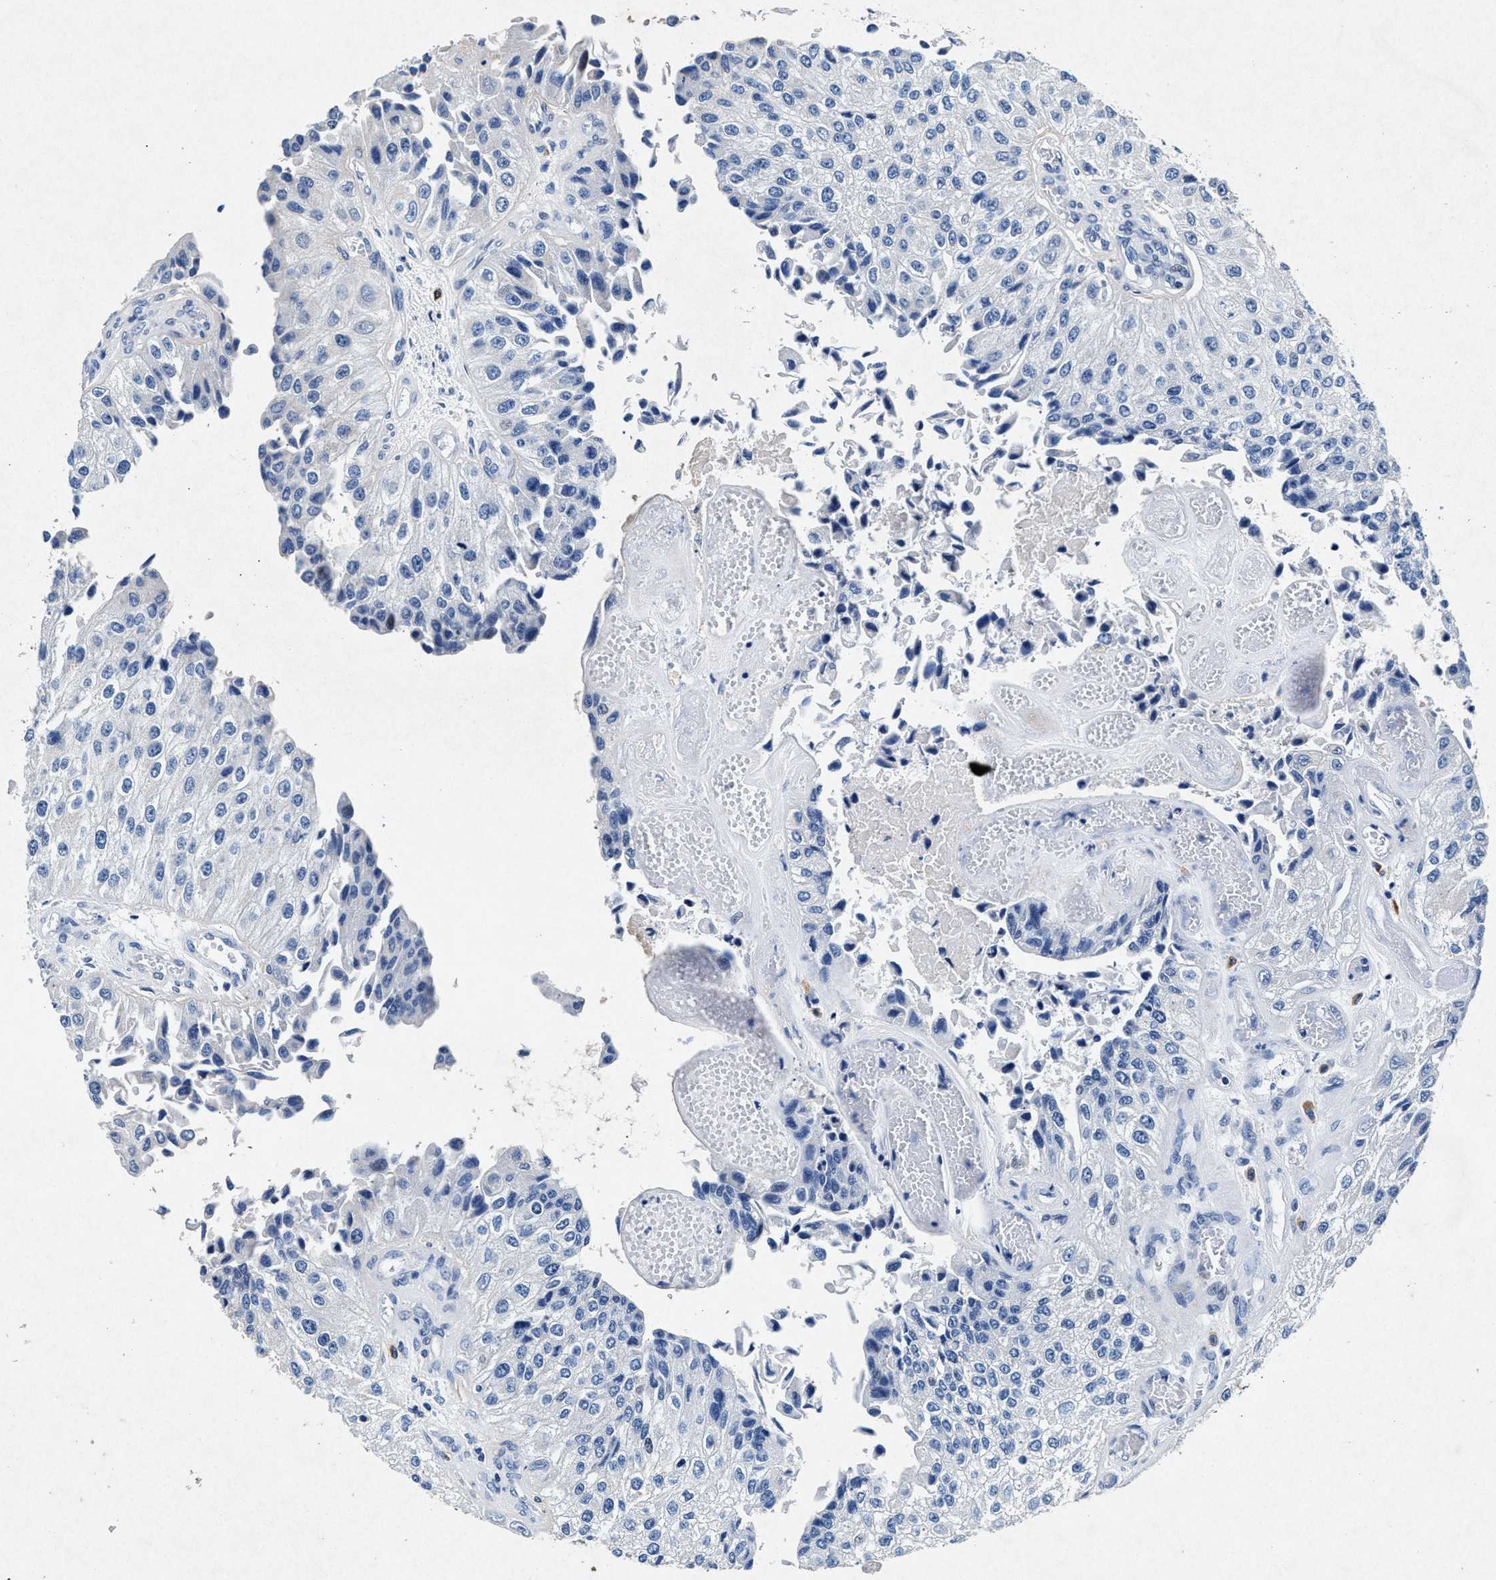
{"staining": {"intensity": "negative", "quantity": "none", "location": "none"}, "tissue": "urothelial cancer", "cell_type": "Tumor cells", "image_type": "cancer", "snomed": [{"axis": "morphology", "description": "Urothelial carcinoma, High grade"}, {"axis": "topography", "description": "Kidney"}, {"axis": "topography", "description": "Urinary bladder"}], "caption": "Urothelial cancer stained for a protein using immunohistochemistry shows no positivity tumor cells.", "gene": "MAP6", "patient": {"sex": "male", "age": 77}}